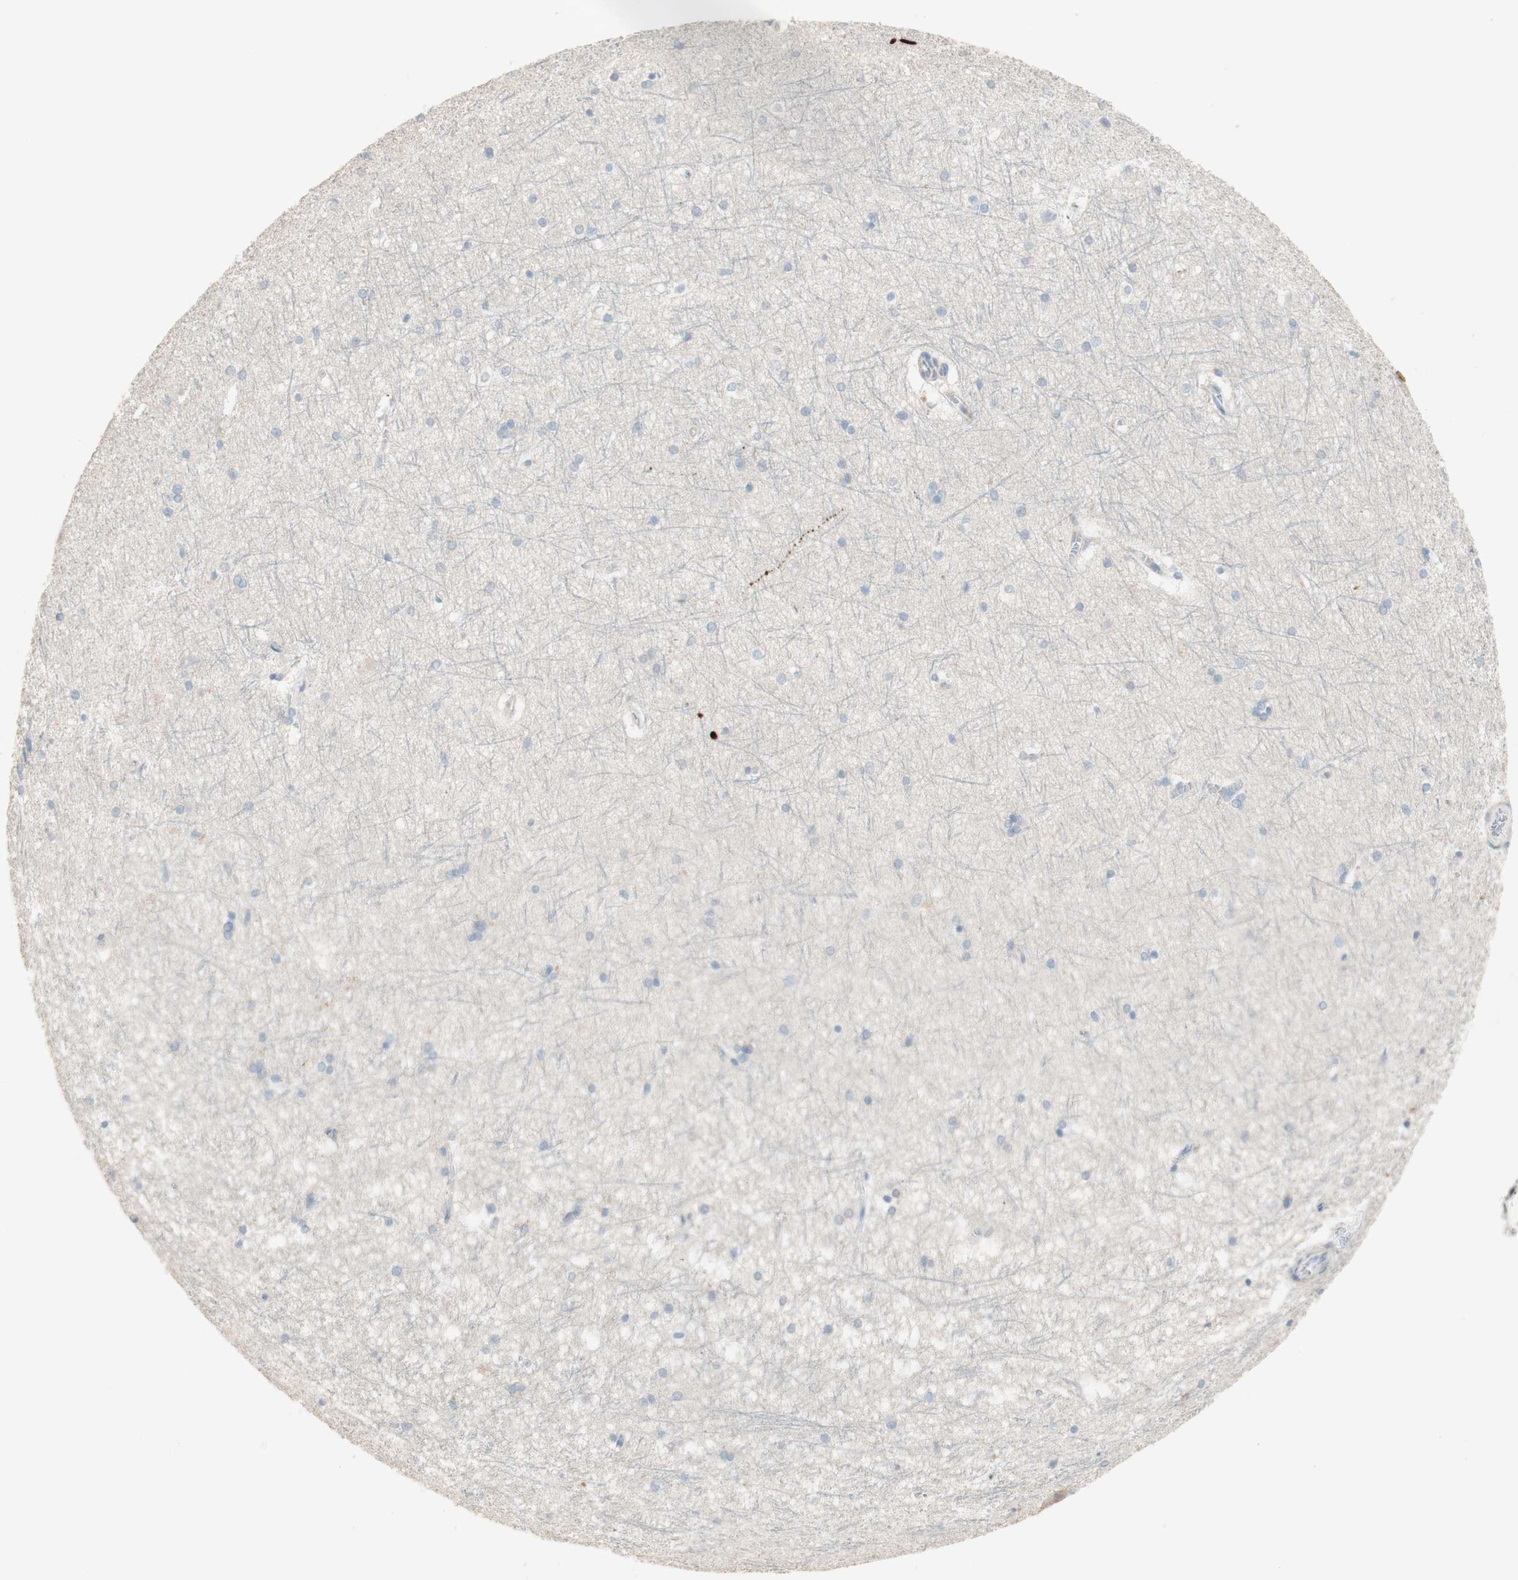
{"staining": {"intensity": "negative", "quantity": "none", "location": "none"}, "tissue": "hippocampus", "cell_type": "Glial cells", "image_type": "normal", "snomed": [{"axis": "morphology", "description": "Normal tissue, NOS"}, {"axis": "topography", "description": "Hippocampus"}], "caption": "DAB (3,3'-diaminobenzidine) immunohistochemical staining of normal hippocampus displays no significant positivity in glial cells.", "gene": "MANEA", "patient": {"sex": "female", "age": 19}}